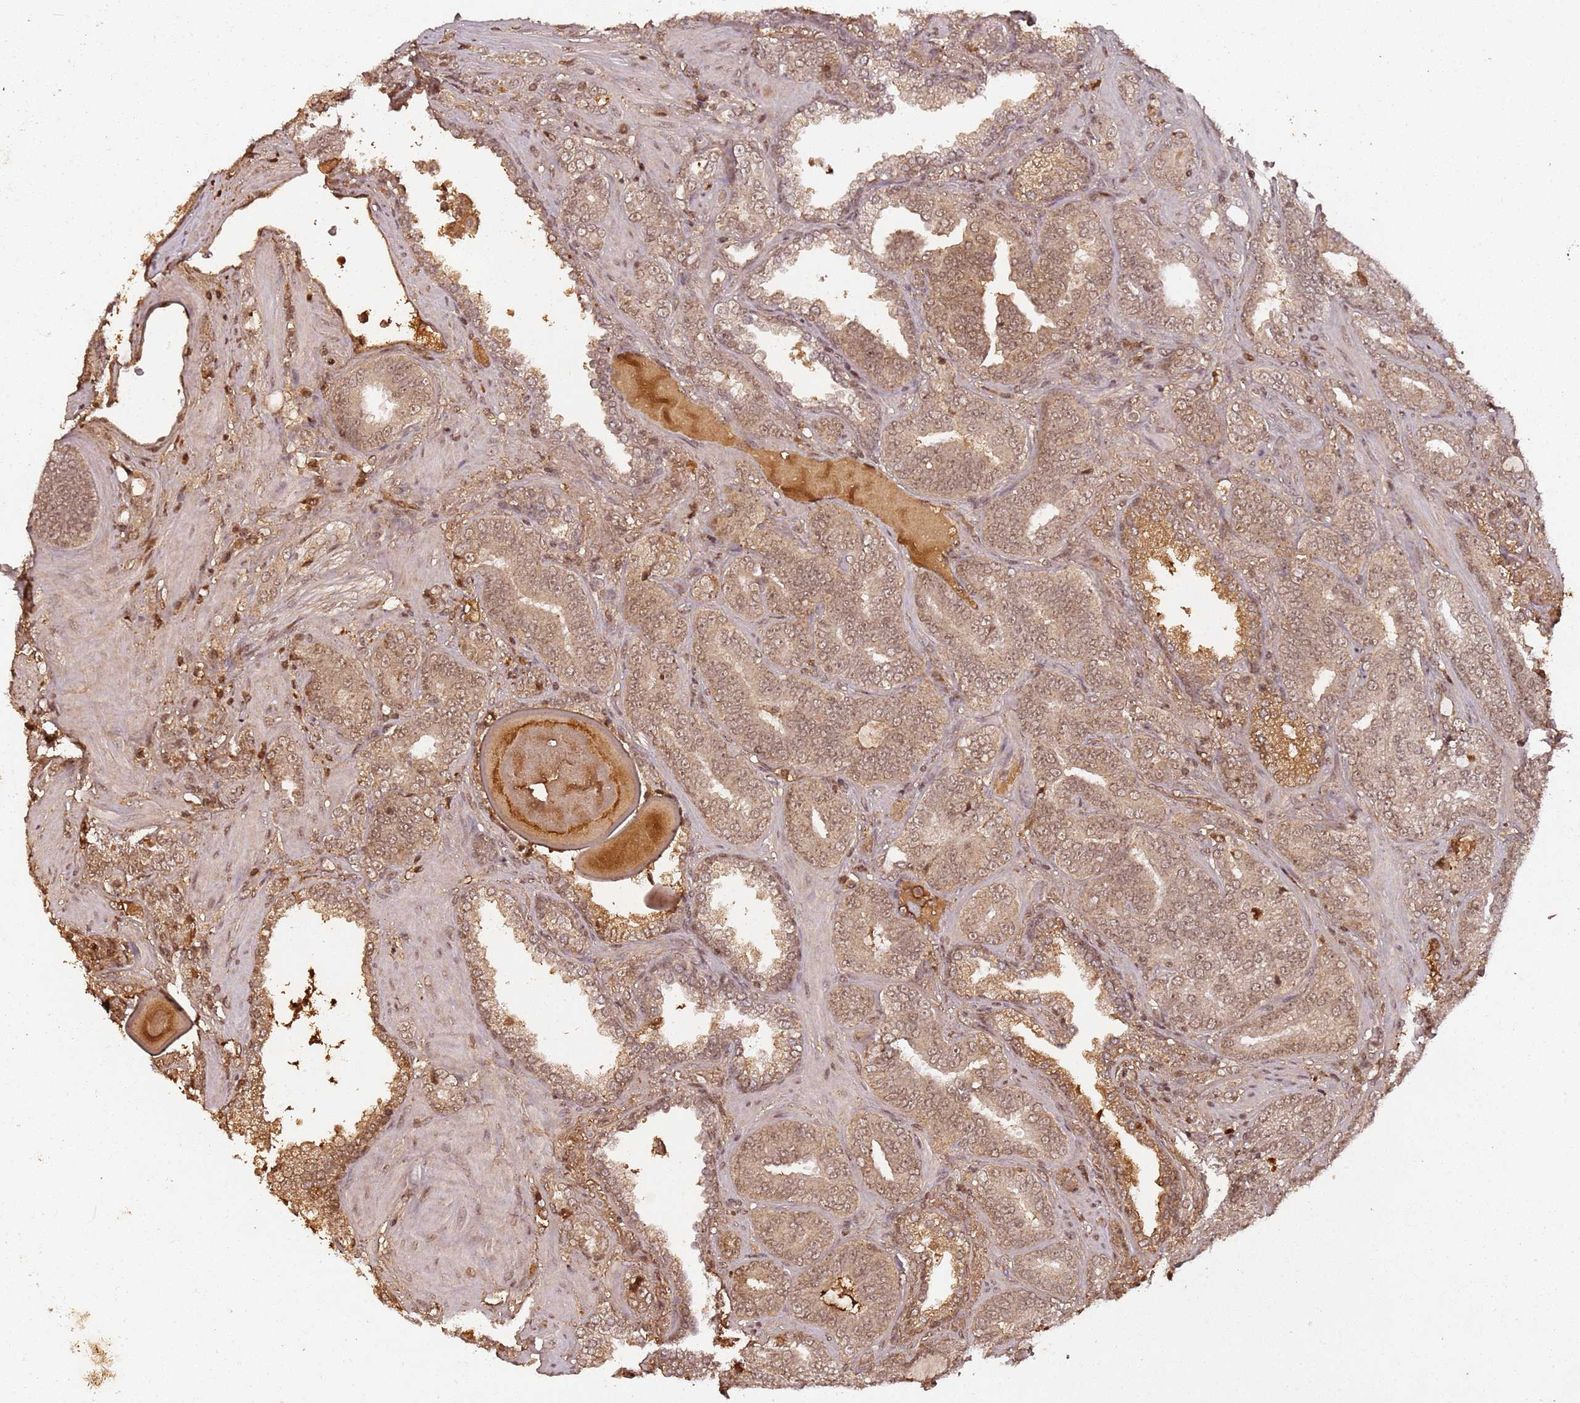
{"staining": {"intensity": "moderate", "quantity": "25%-75%", "location": "cytoplasmic/membranous,nuclear"}, "tissue": "prostate cancer", "cell_type": "Tumor cells", "image_type": "cancer", "snomed": [{"axis": "morphology", "description": "Adenocarcinoma, High grade"}, {"axis": "topography", "description": "Prostate and seminal vesicle, NOS"}], "caption": "High-power microscopy captured an IHC image of prostate high-grade adenocarcinoma, revealing moderate cytoplasmic/membranous and nuclear expression in approximately 25%-75% of tumor cells.", "gene": "COL1A2", "patient": {"sex": "male", "age": 67}}